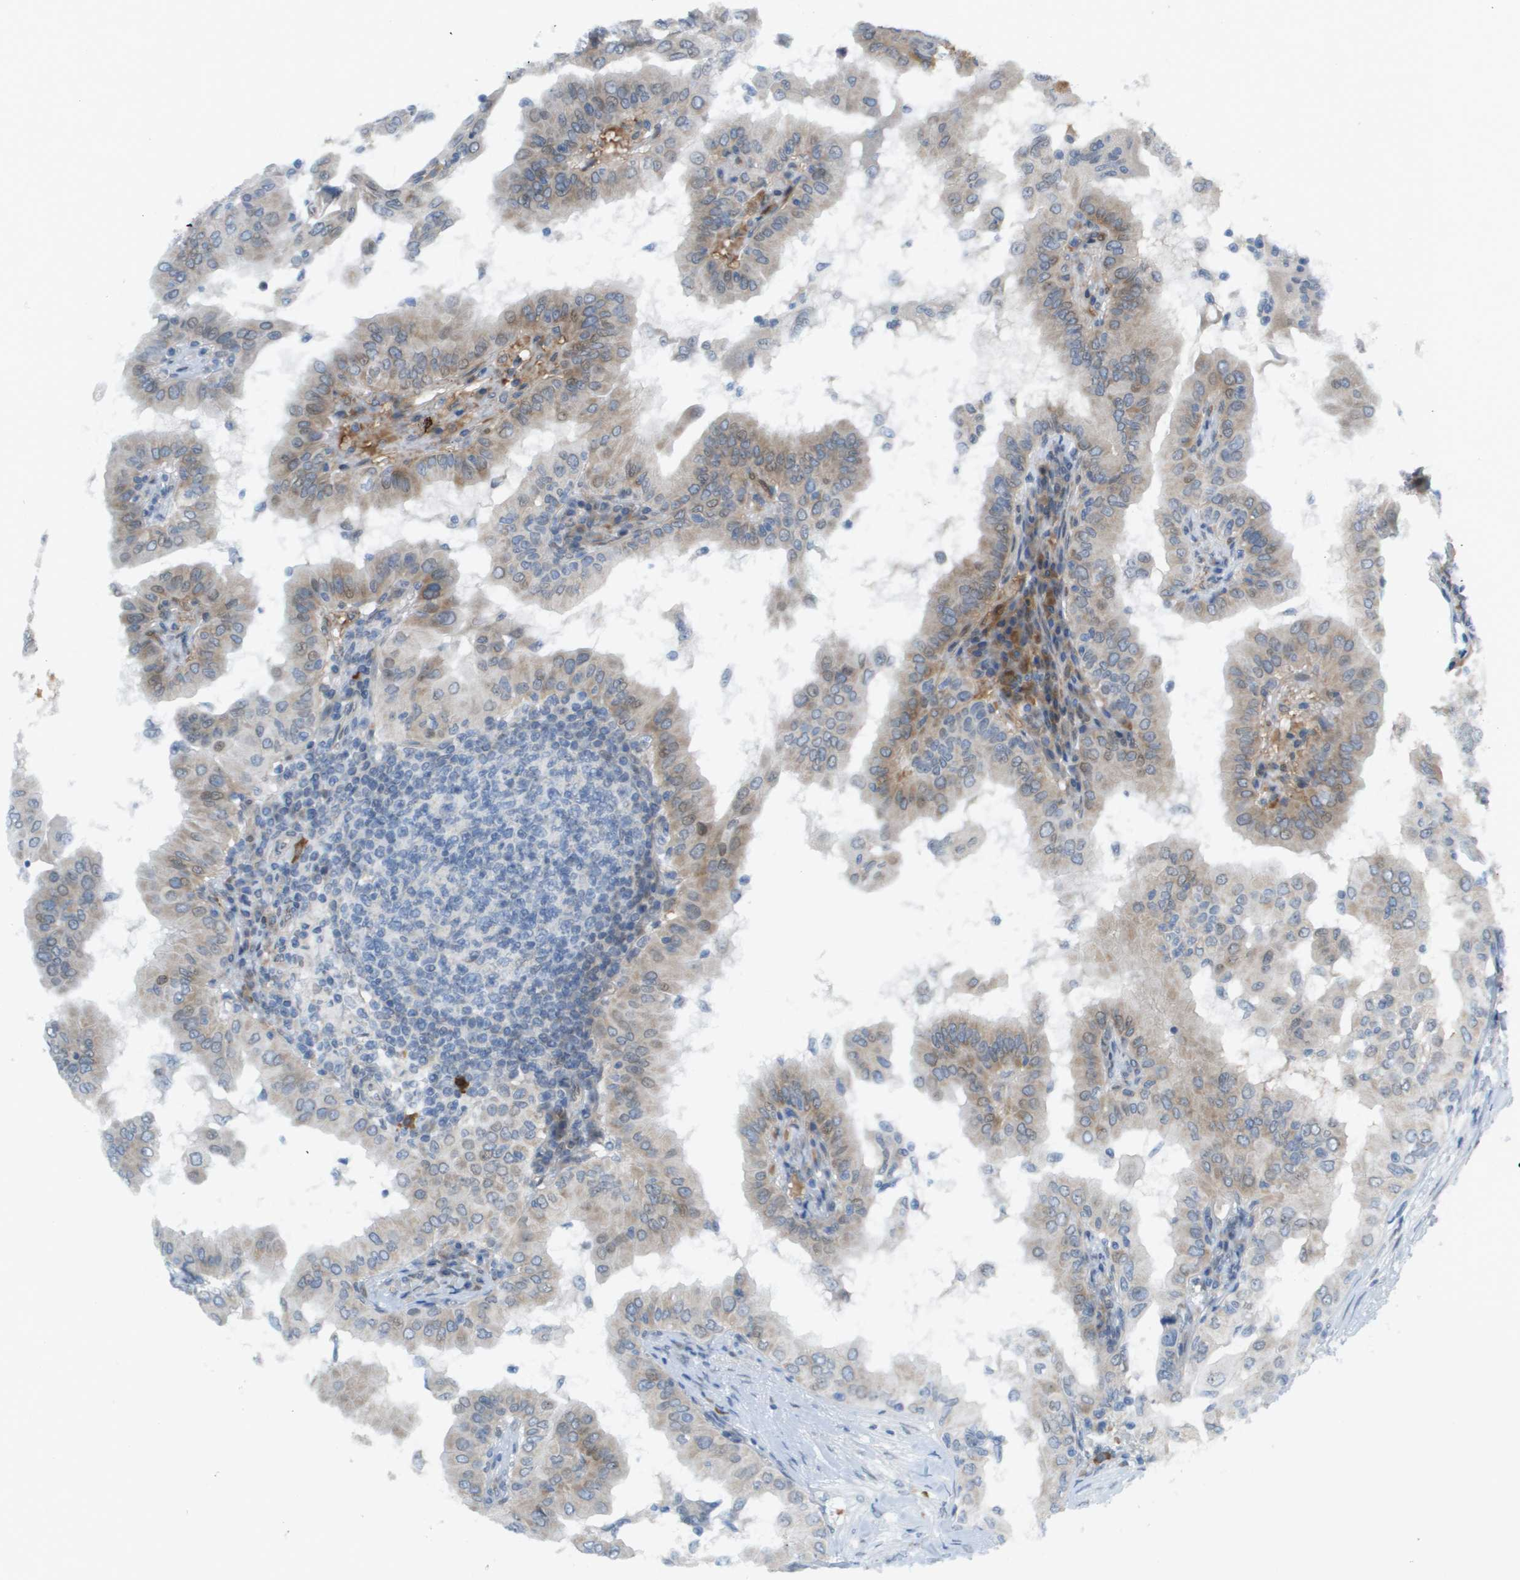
{"staining": {"intensity": "weak", "quantity": ">75%", "location": "cytoplasmic/membranous,nuclear"}, "tissue": "thyroid cancer", "cell_type": "Tumor cells", "image_type": "cancer", "snomed": [{"axis": "morphology", "description": "Papillary adenocarcinoma, NOS"}, {"axis": "topography", "description": "Thyroid gland"}], "caption": "Immunohistochemical staining of human thyroid cancer (papillary adenocarcinoma) displays low levels of weak cytoplasmic/membranous and nuclear protein expression in about >75% of tumor cells.", "gene": "CACNB4", "patient": {"sex": "male", "age": 33}}